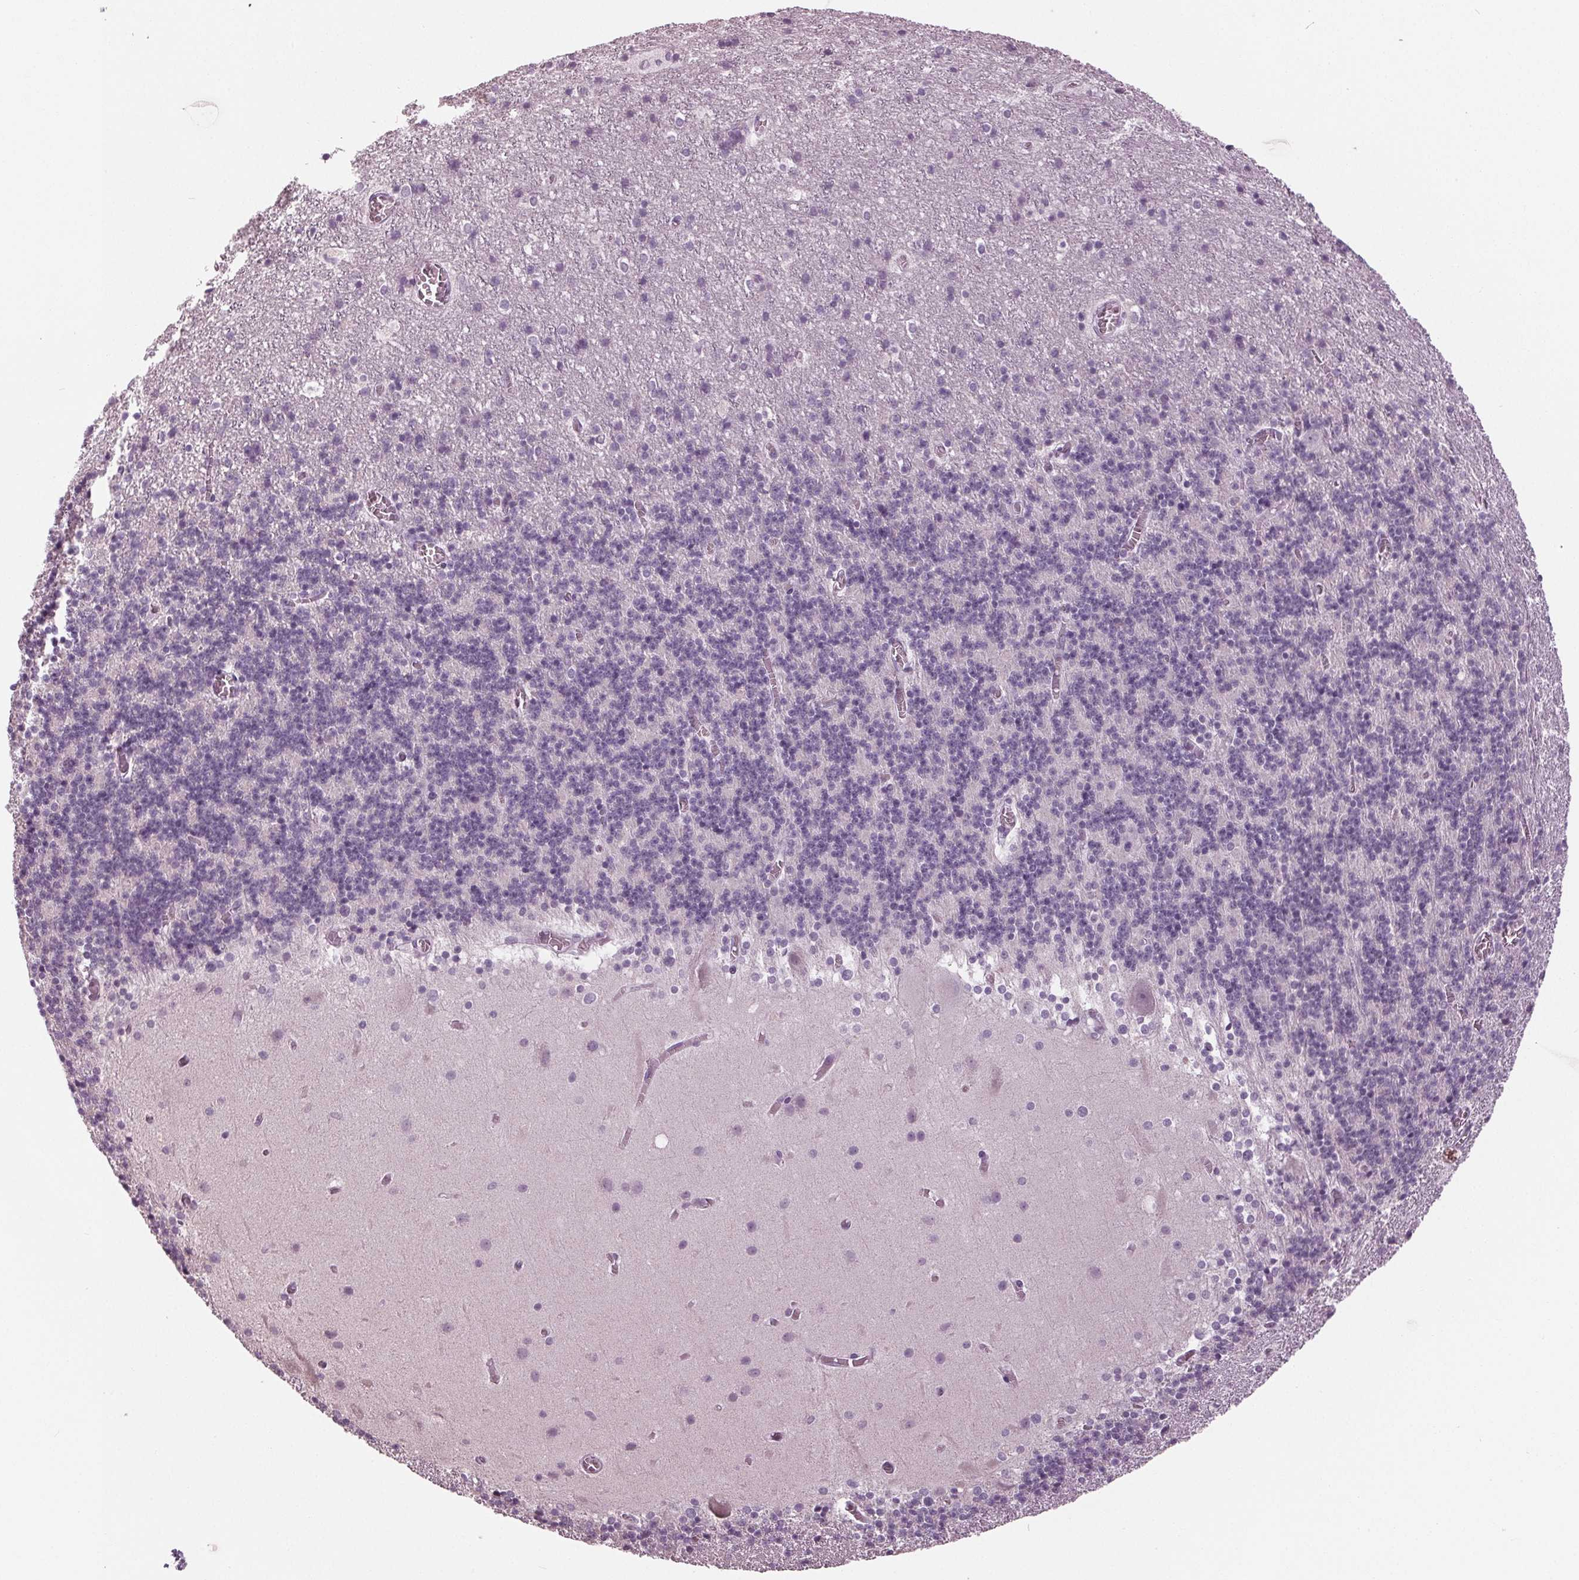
{"staining": {"intensity": "negative", "quantity": "none", "location": "none"}, "tissue": "cerebellum", "cell_type": "Cells in granular layer", "image_type": "normal", "snomed": [{"axis": "morphology", "description": "Normal tissue, NOS"}, {"axis": "topography", "description": "Cerebellum"}], "caption": "DAB immunohistochemical staining of benign human cerebellum demonstrates no significant positivity in cells in granular layer.", "gene": "TNNC2", "patient": {"sex": "male", "age": 70}}